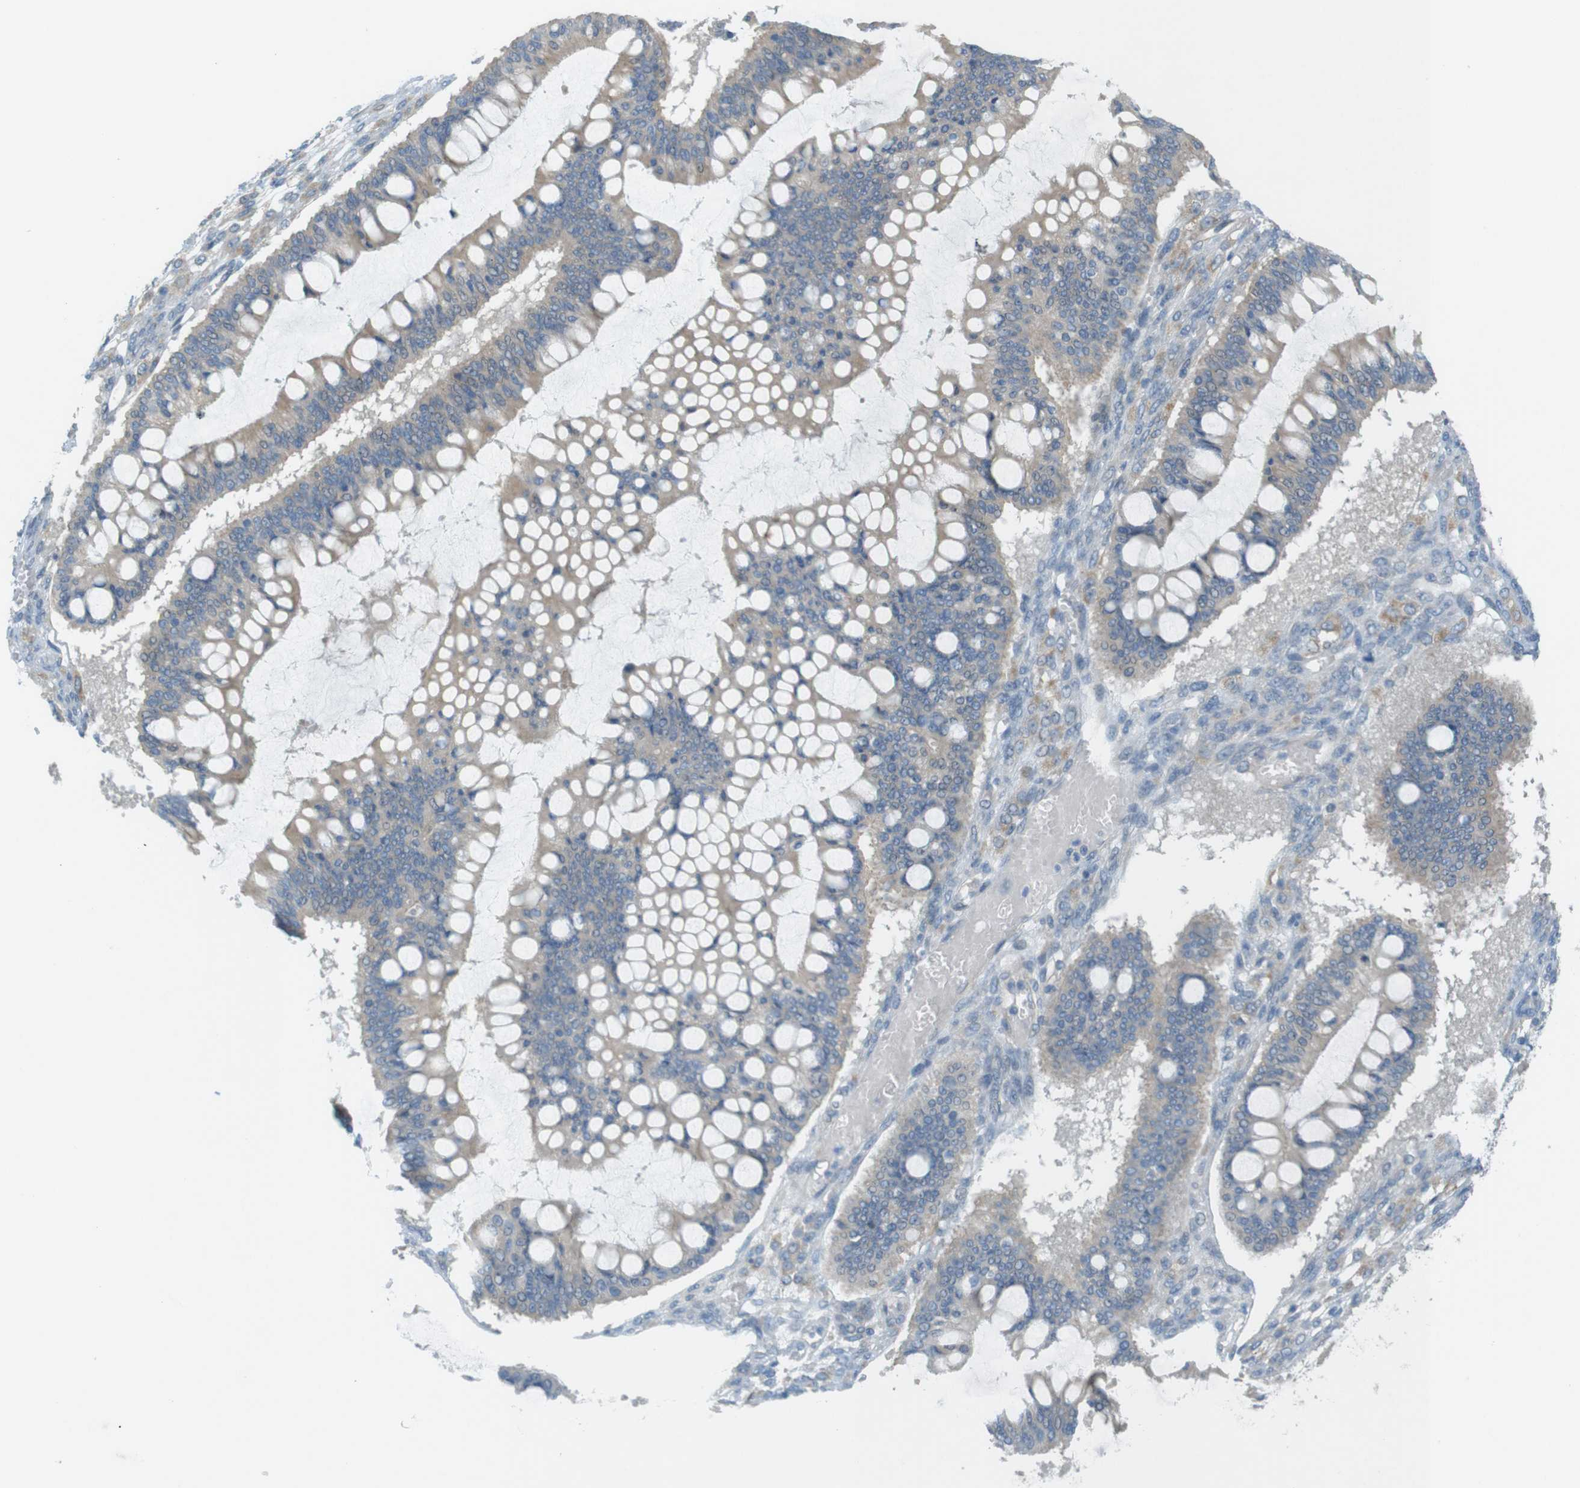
{"staining": {"intensity": "weak", "quantity": "25%-75%", "location": "cytoplasmic/membranous"}, "tissue": "ovarian cancer", "cell_type": "Tumor cells", "image_type": "cancer", "snomed": [{"axis": "morphology", "description": "Cystadenocarcinoma, mucinous, NOS"}, {"axis": "topography", "description": "Ovary"}], "caption": "Immunohistochemical staining of mucinous cystadenocarcinoma (ovarian) reveals weak cytoplasmic/membranous protein positivity in about 25%-75% of tumor cells.", "gene": "TMEM41B", "patient": {"sex": "female", "age": 73}}